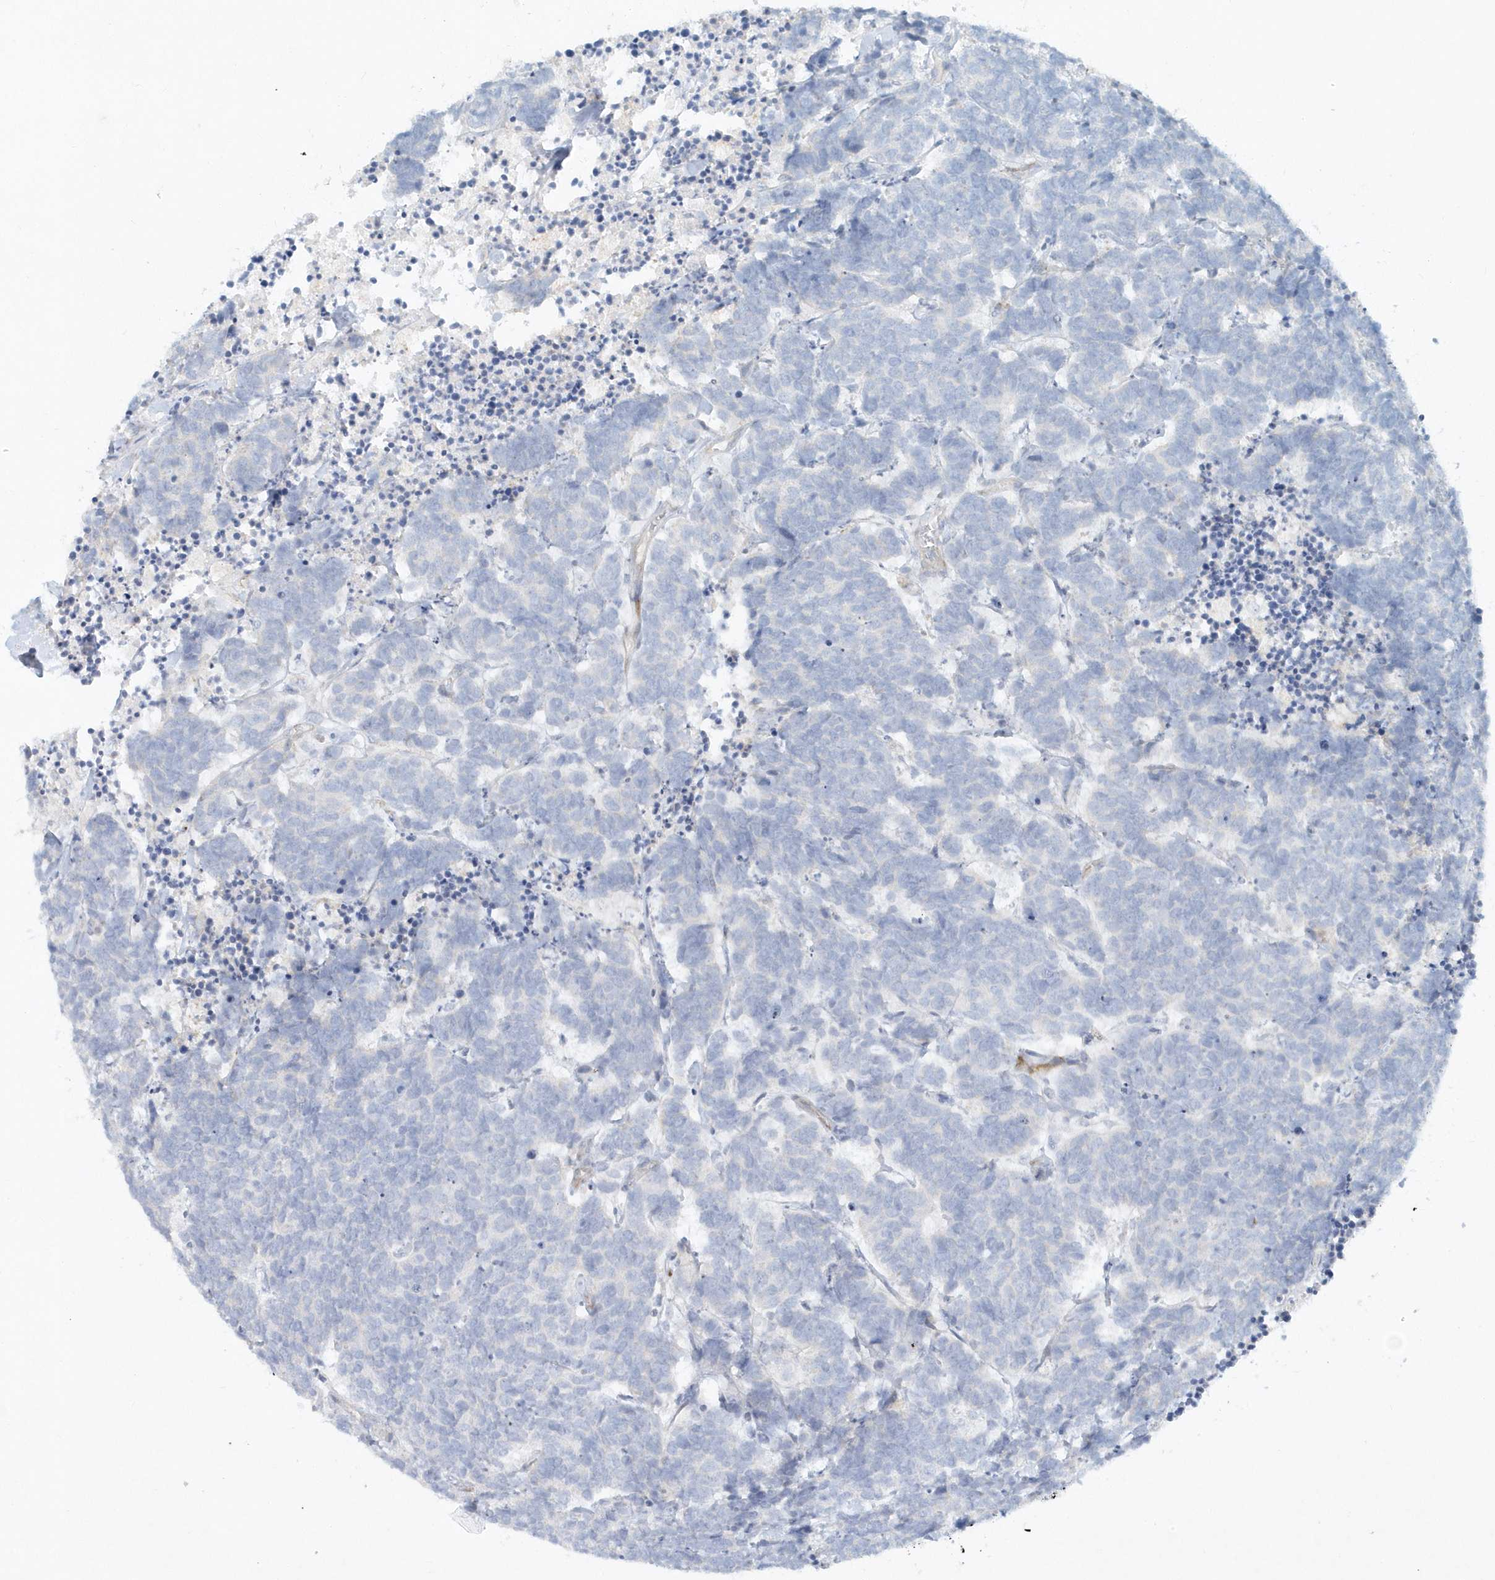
{"staining": {"intensity": "negative", "quantity": "none", "location": "none"}, "tissue": "carcinoid", "cell_type": "Tumor cells", "image_type": "cancer", "snomed": [{"axis": "morphology", "description": "Carcinoma, NOS"}, {"axis": "morphology", "description": "Carcinoid, malignant, NOS"}, {"axis": "topography", "description": "Urinary bladder"}], "caption": "Protein analysis of carcinoid reveals no significant positivity in tumor cells. (Brightfield microscopy of DAB immunohistochemistry (IHC) at high magnification).", "gene": "DNAH1", "patient": {"sex": "male", "age": 57}}